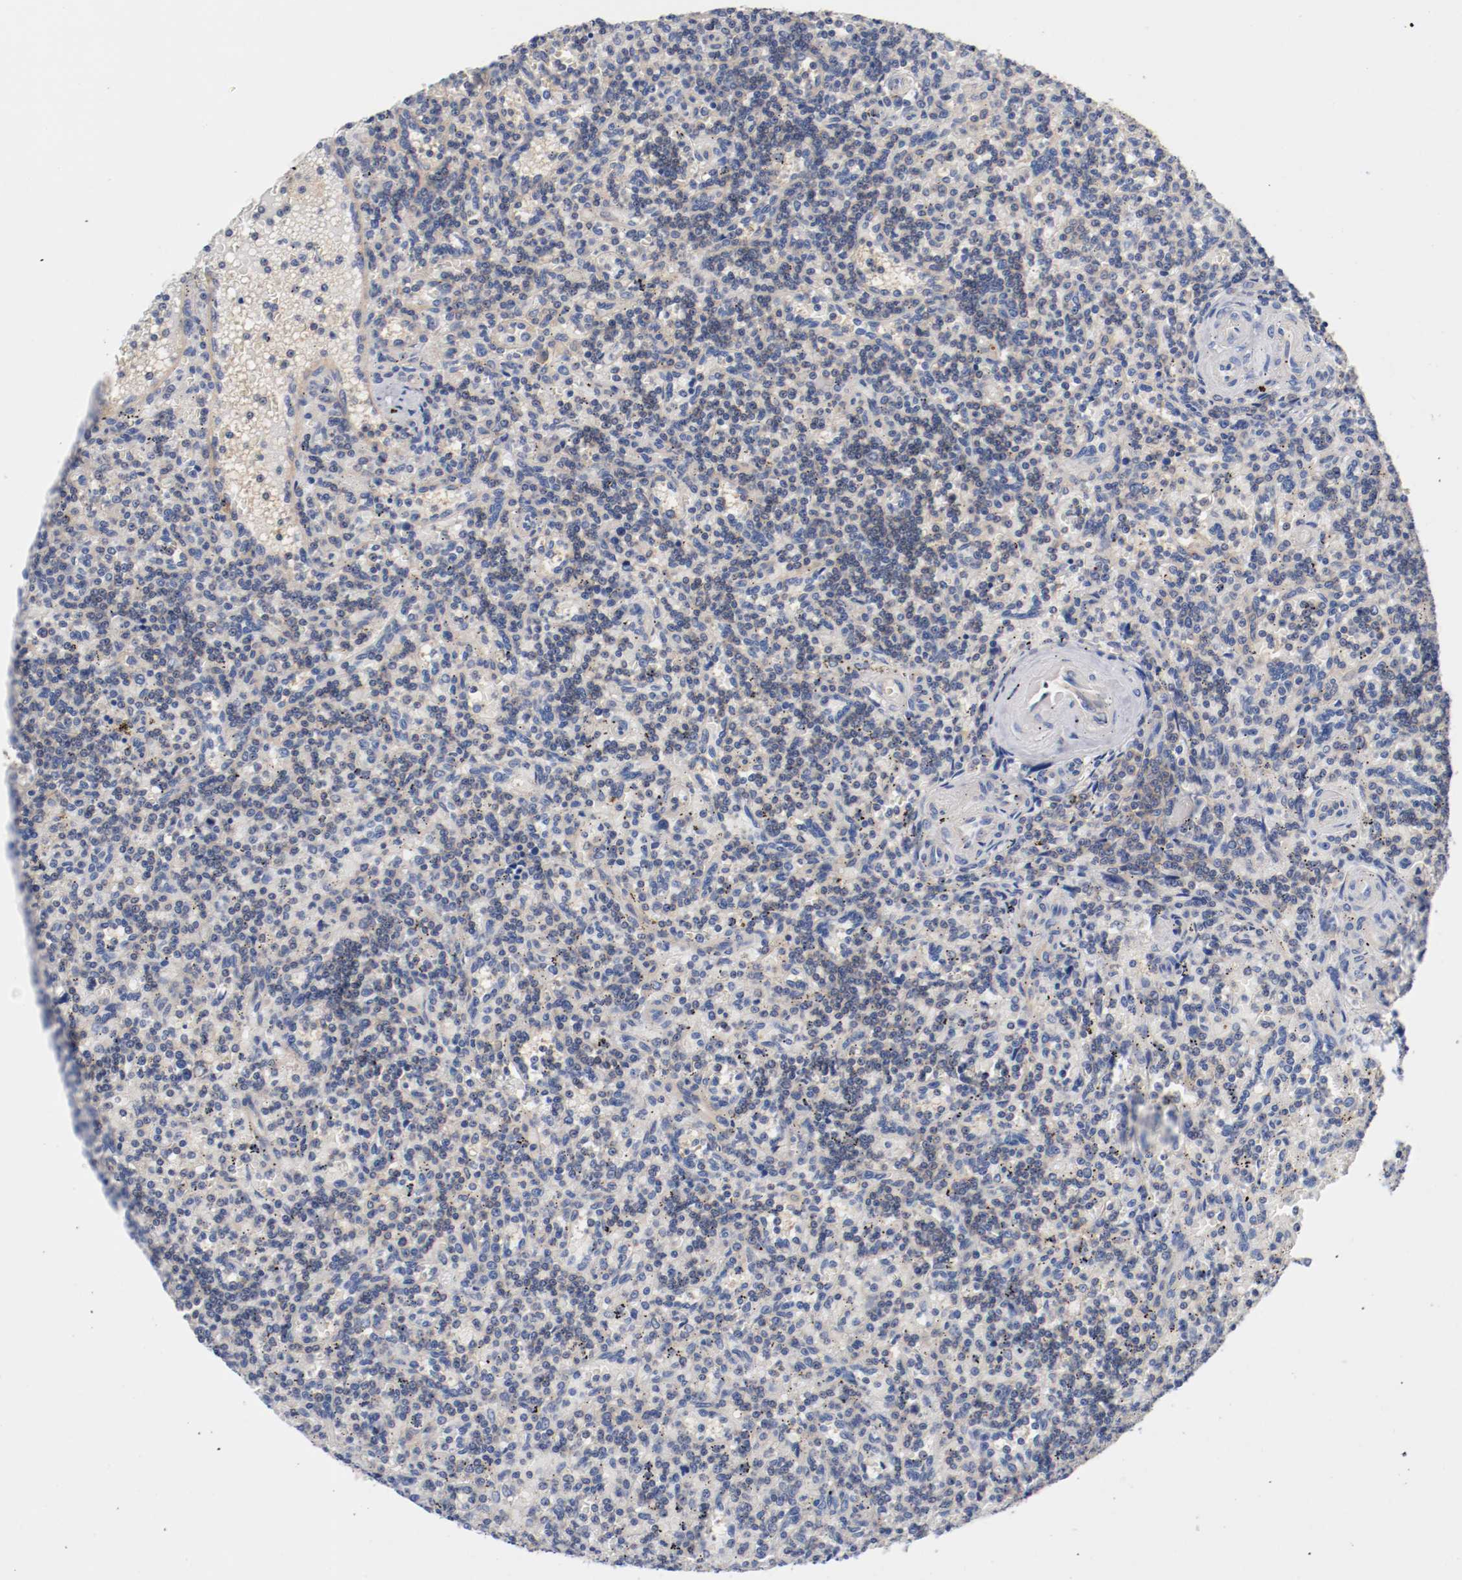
{"staining": {"intensity": "weak", "quantity": "<25%", "location": "cytoplasmic/membranous"}, "tissue": "lymphoma", "cell_type": "Tumor cells", "image_type": "cancer", "snomed": [{"axis": "morphology", "description": "Malignant lymphoma, non-Hodgkin's type, Low grade"}, {"axis": "topography", "description": "Spleen"}], "caption": "Tumor cells show no significant expression in low-grade malignant lymphoma, non-Hodgkin's type.", "gene": "HGS", "patient": {"sex": "male", "age": 73}}